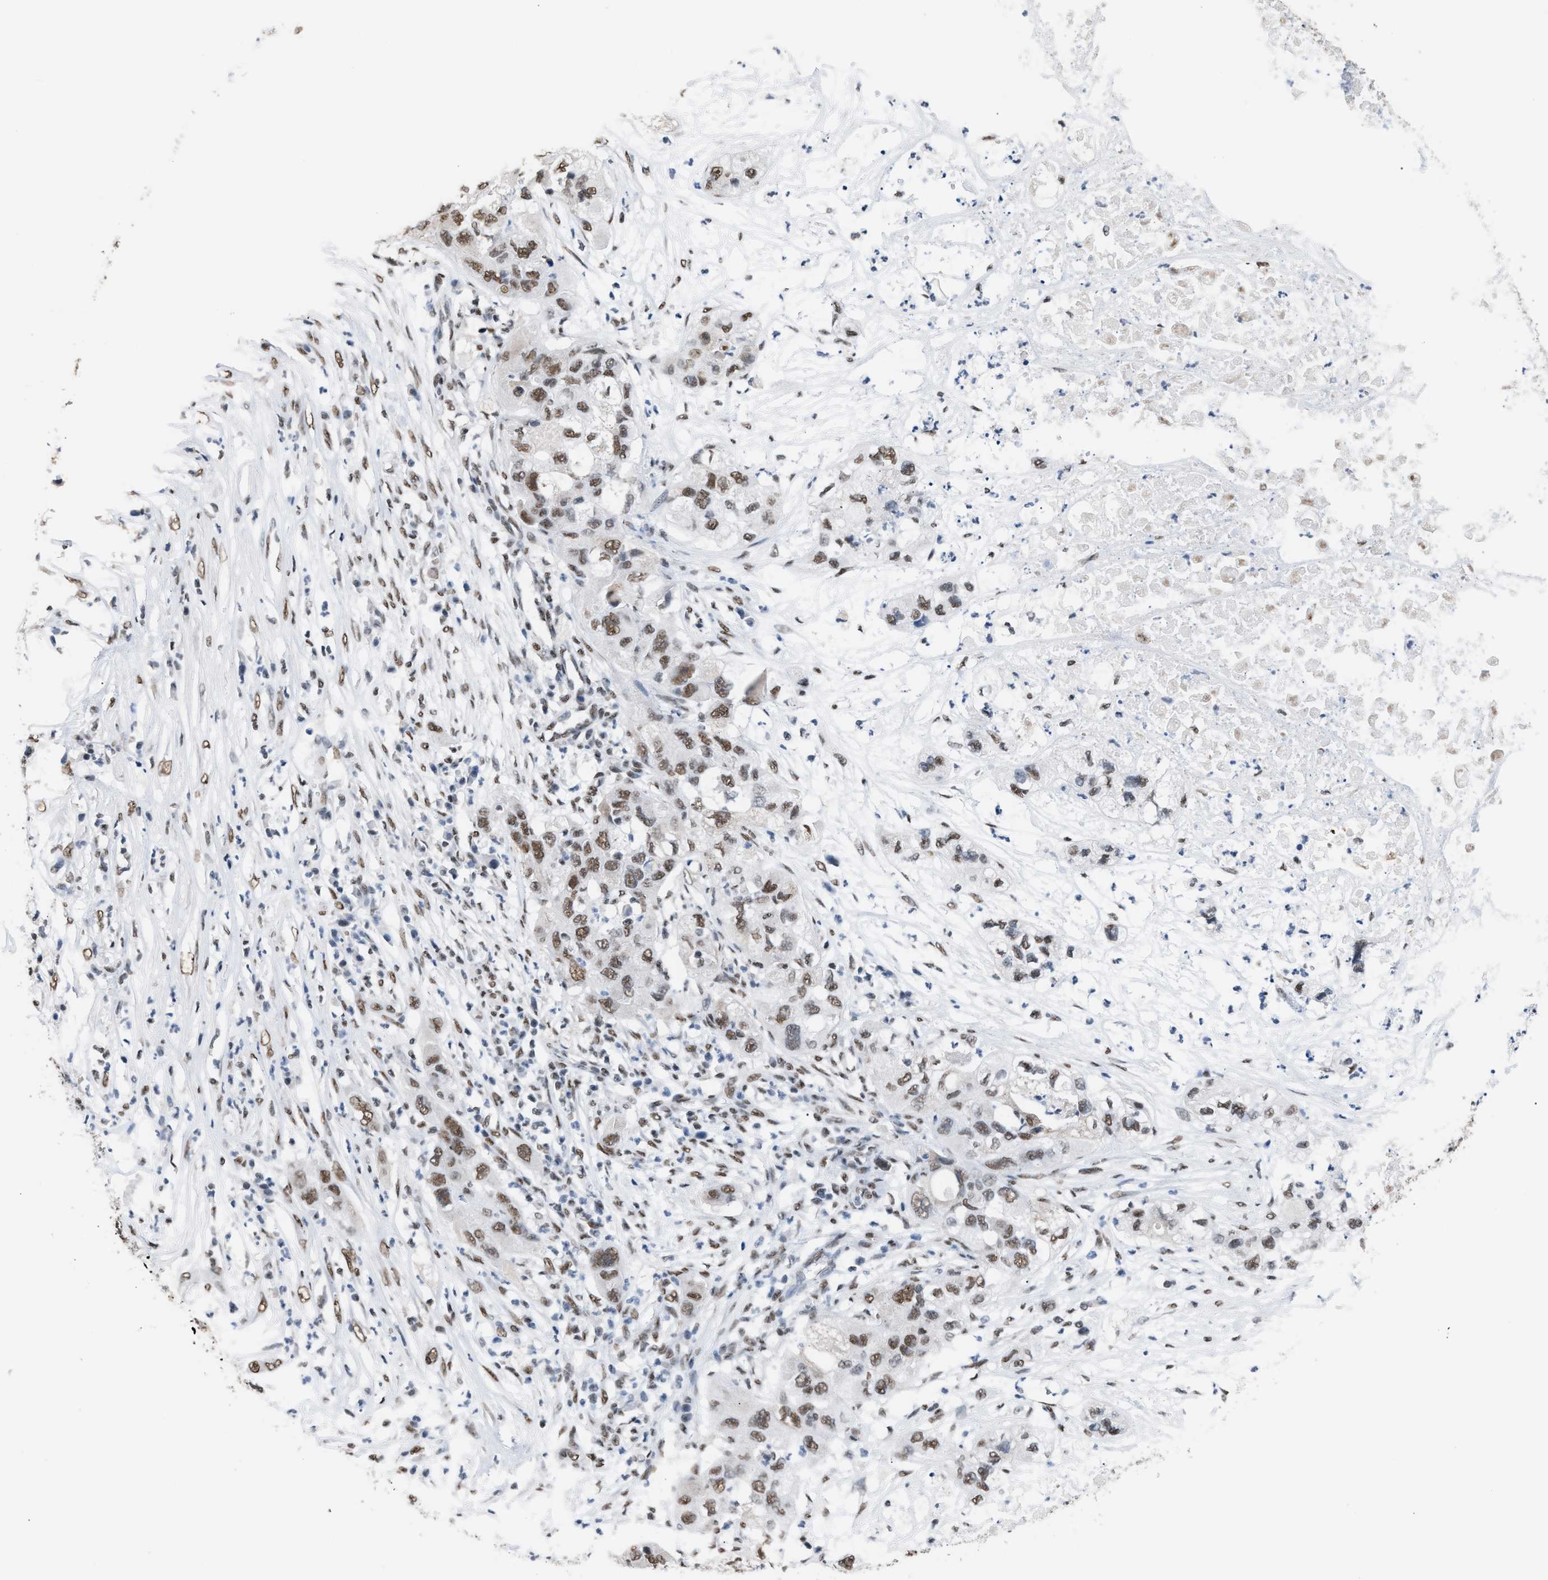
{"staining": {"intensity": "moderate", "quantity": ">75%", "location": "nuclear"}, "tissue": "pancreatic cancer", "cell_type": "Tumor cells", "image_type": "cancer", "snomed": [{"axis": "morphology", "description": "Adenocarcinoma, NOS"}, {"axis": "topography", "description": "Pancreas"}], "caption": "The immunohistochemical stain shows moderate nuclear positivity in tumor cells of adenocarcinoma (pancreatic) tissue.", "gene": "CCAR2", "patient": {"sex": "female", "age": 78}}